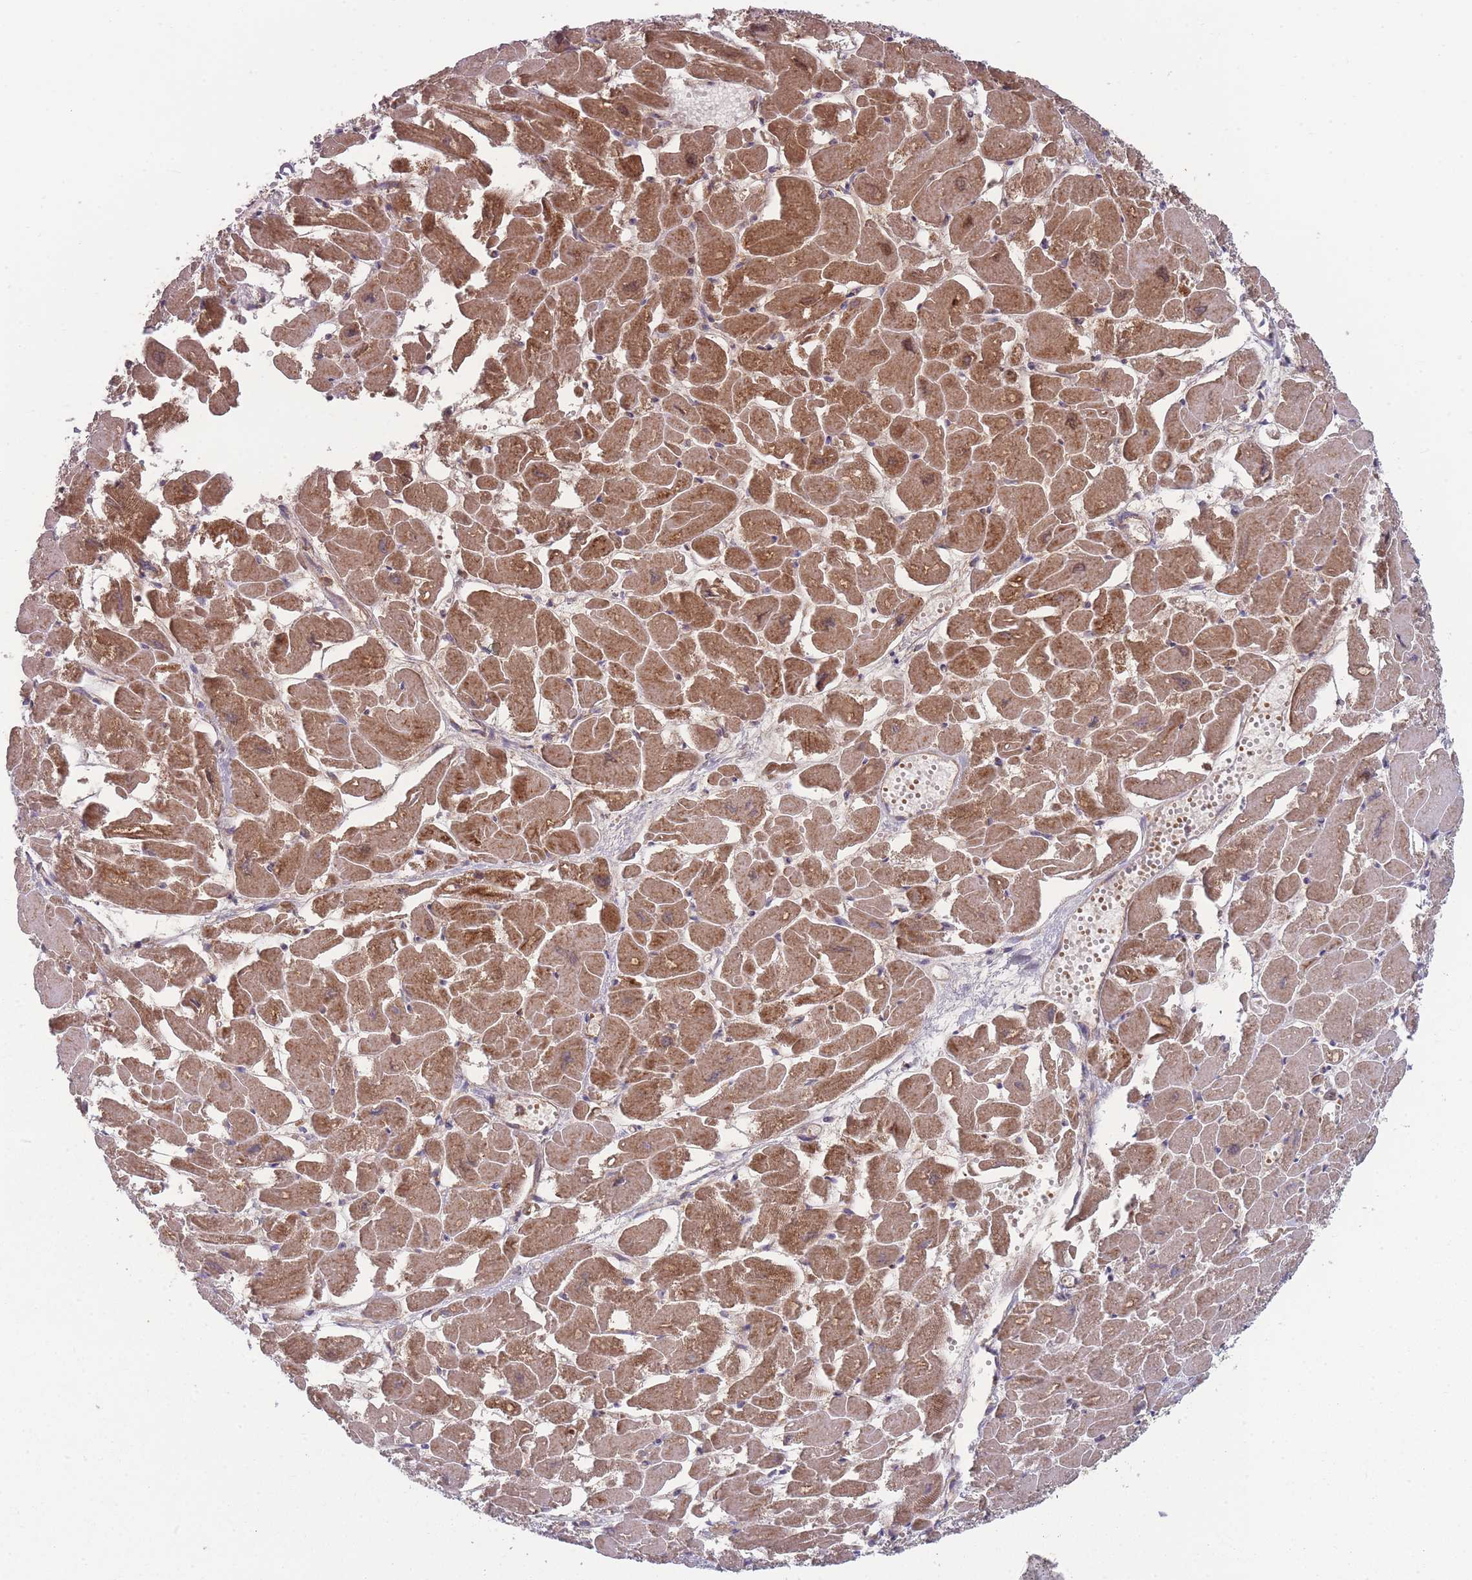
{"staining": {"intensity": "moderate", "quantity": ">75%", "location": "cytoplasmic/membranous"}, "tissue": "heart muscle", "cell_type": "Cardiomyocytes", "image_type": "normal", "snomed": [{"axis": "morphology", "description": "Normal tissue, NOS"}, {"axis": "topography", "description": "Heart"}], "caption": "An image of human heart muscle stained for a protein exhibits moderate cytoplasmic/membranous brown staining in cardiomyocytes. The protein is stained brown, and the nuclei are stained in blue (DAB IHC with brightfield microscopy, high magnification).", "gene": "SLC35B4", "patient": {"sex": "male", "age": 54}}